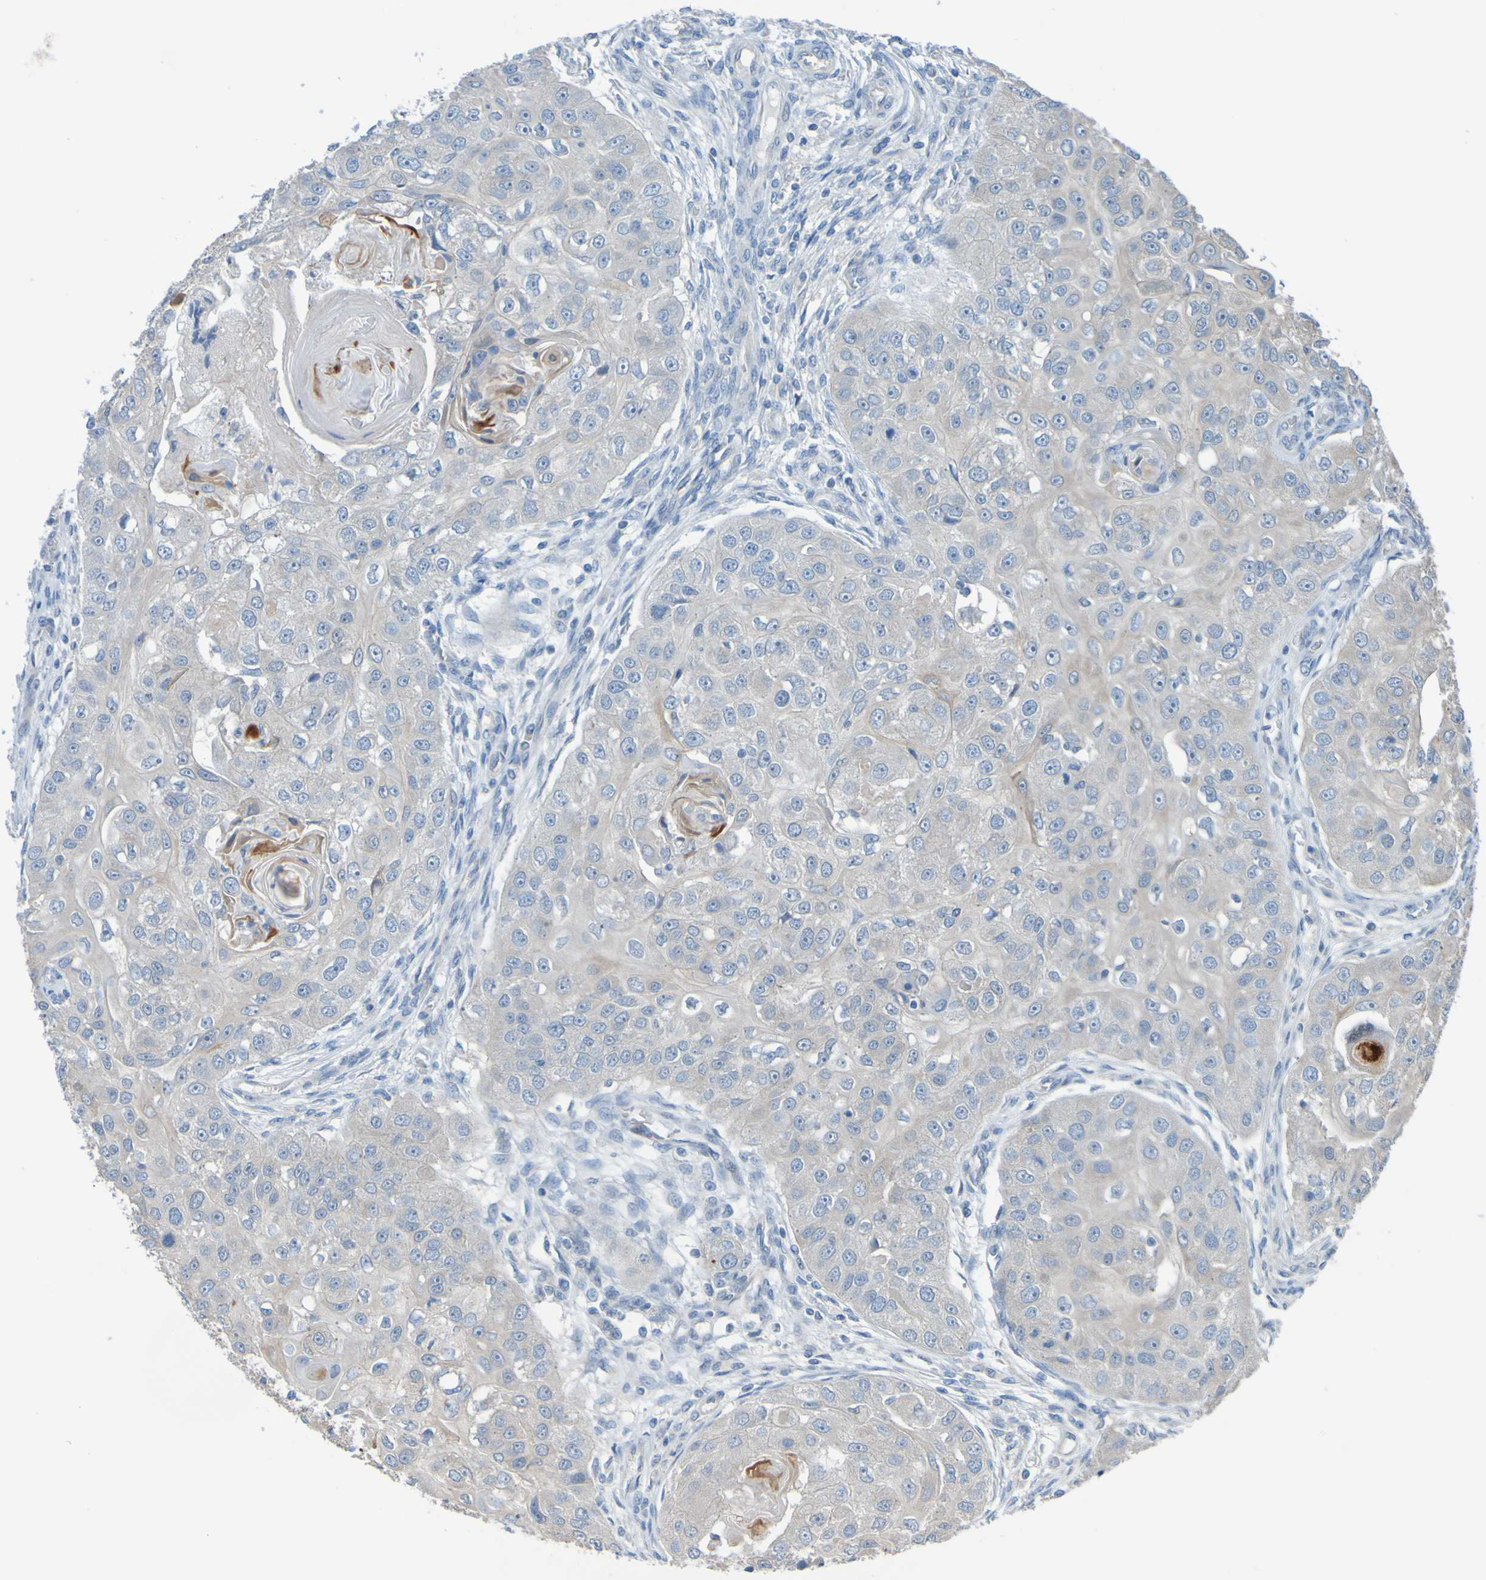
{"staining": {"intensity": "moderate", "quantity": "<25%", "location": "cytoplasmic/membranous"}, "tissue": "head and neck cancer", "cell_type": "Tumor cells", "image_type": "cancer", "snomed": [{"axis": "morphology", "description": "Normal tissue, NOS"}, {"axis": "morphology", "description": "Squamous cell carcinoma, NOS"}, {"axis": "topography", "description": "Skeletal muscle"}, {"axis": "topography", "description": "Head-Neck"}], "caption": "Immunohistochemistry image of neoplastic tissue: human head and neck squamous cell carcinoma stained using immunohistochemistry (IHC) displays low levels of moderate protein expression localized specifically in the cytoplasmic/membranous of tumor cells, appearing as a cytoplasmic/membranous brown color.", "gene": "NPRL3", "patient": {"sex": "male", "age": 51}}